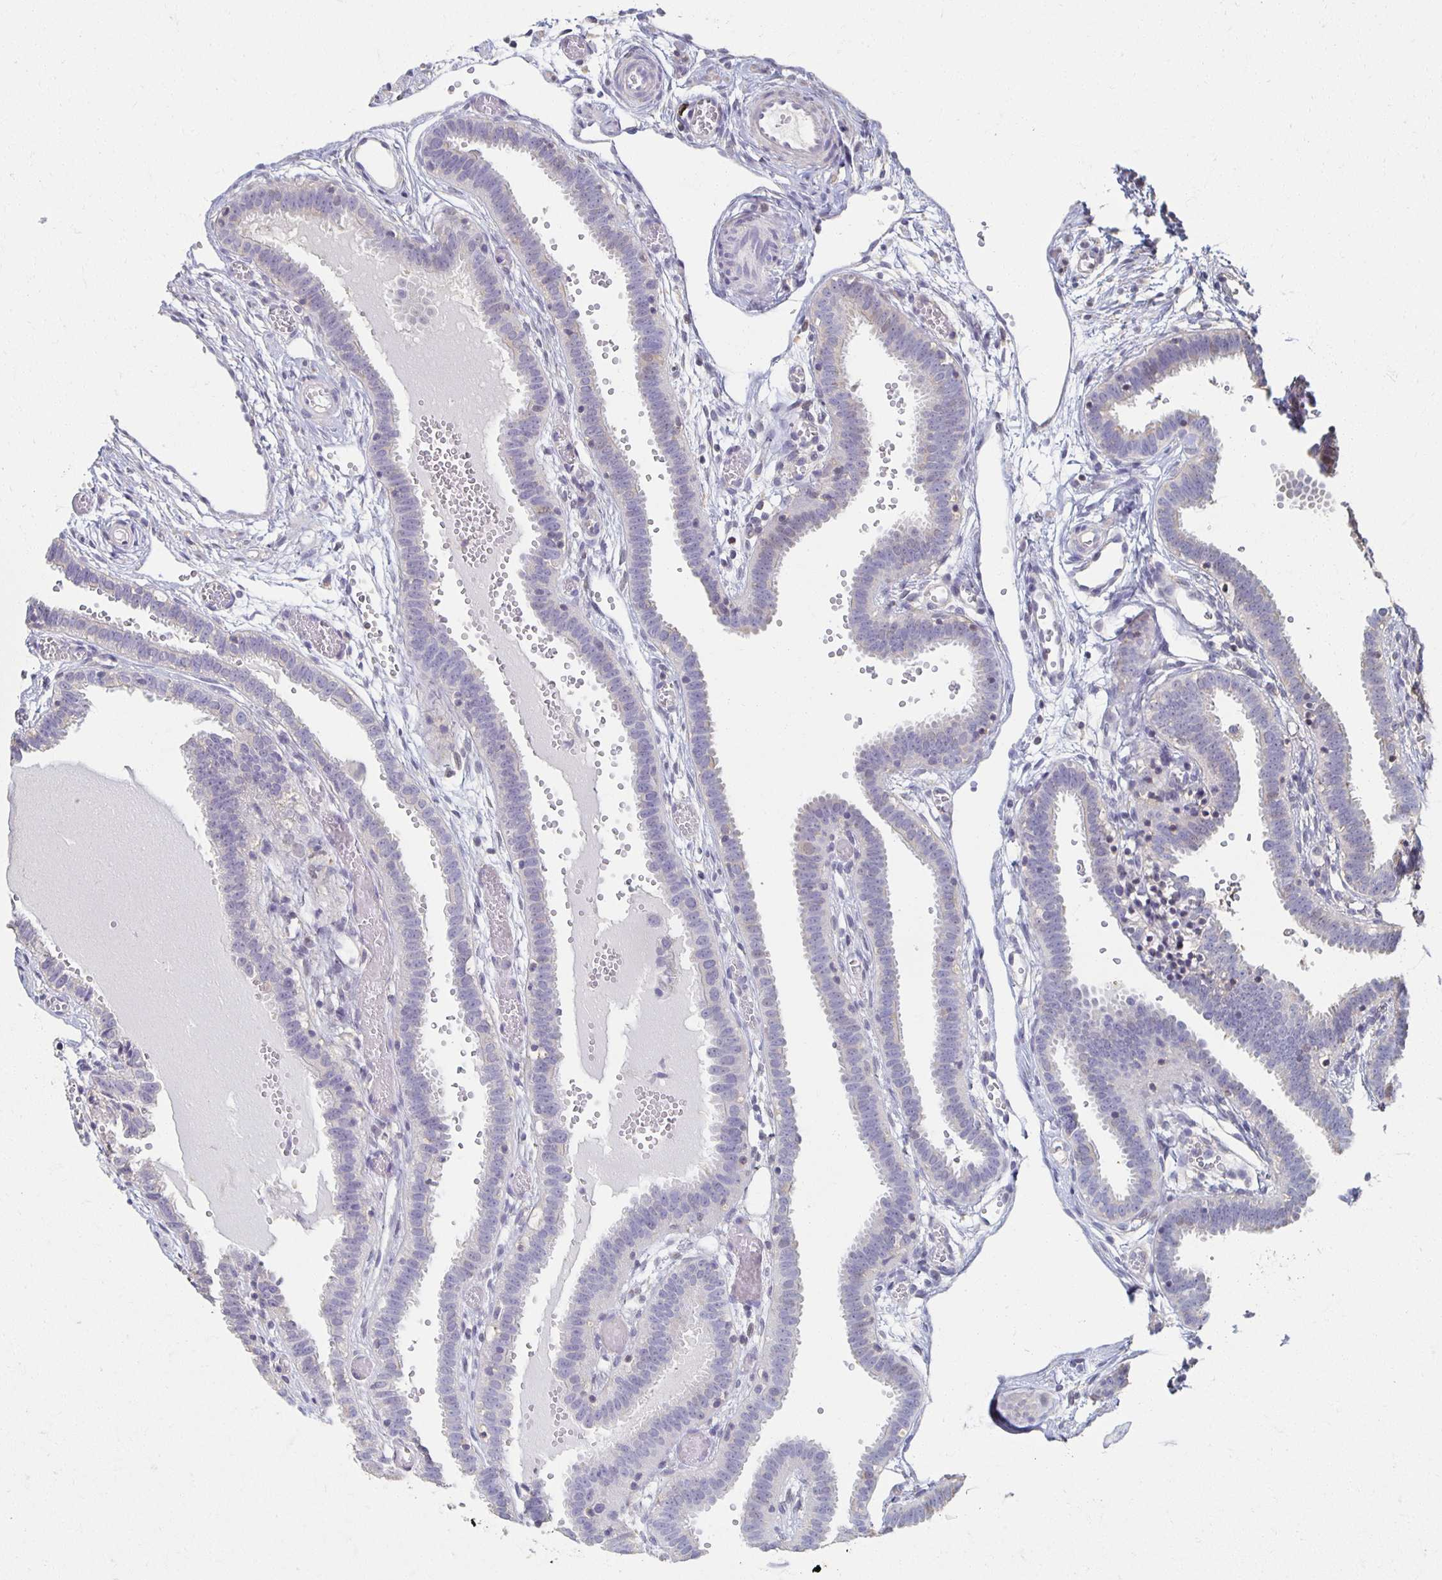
{"staining": {"intensity": "negative", "quantity": "none", "location": "none"}, "tissue": "fallopian tube", "cell_type": "Glandular cells", "image_type": "normal", "snomed": [{"axis": "morphology", "description": "Normal tissue, NOS"}, {"axis": "topography", "description": "Fallopian tube"}], "caption": "An immunohistochemistry (IHC) image of normal fallopian tube is shown. There is no staining in glandular cells of fallopian tube. (IHC, brightfield microscopy, high magnification).", "gene": "ZNF692", "patient": {"sex": "female", "age": 37}}